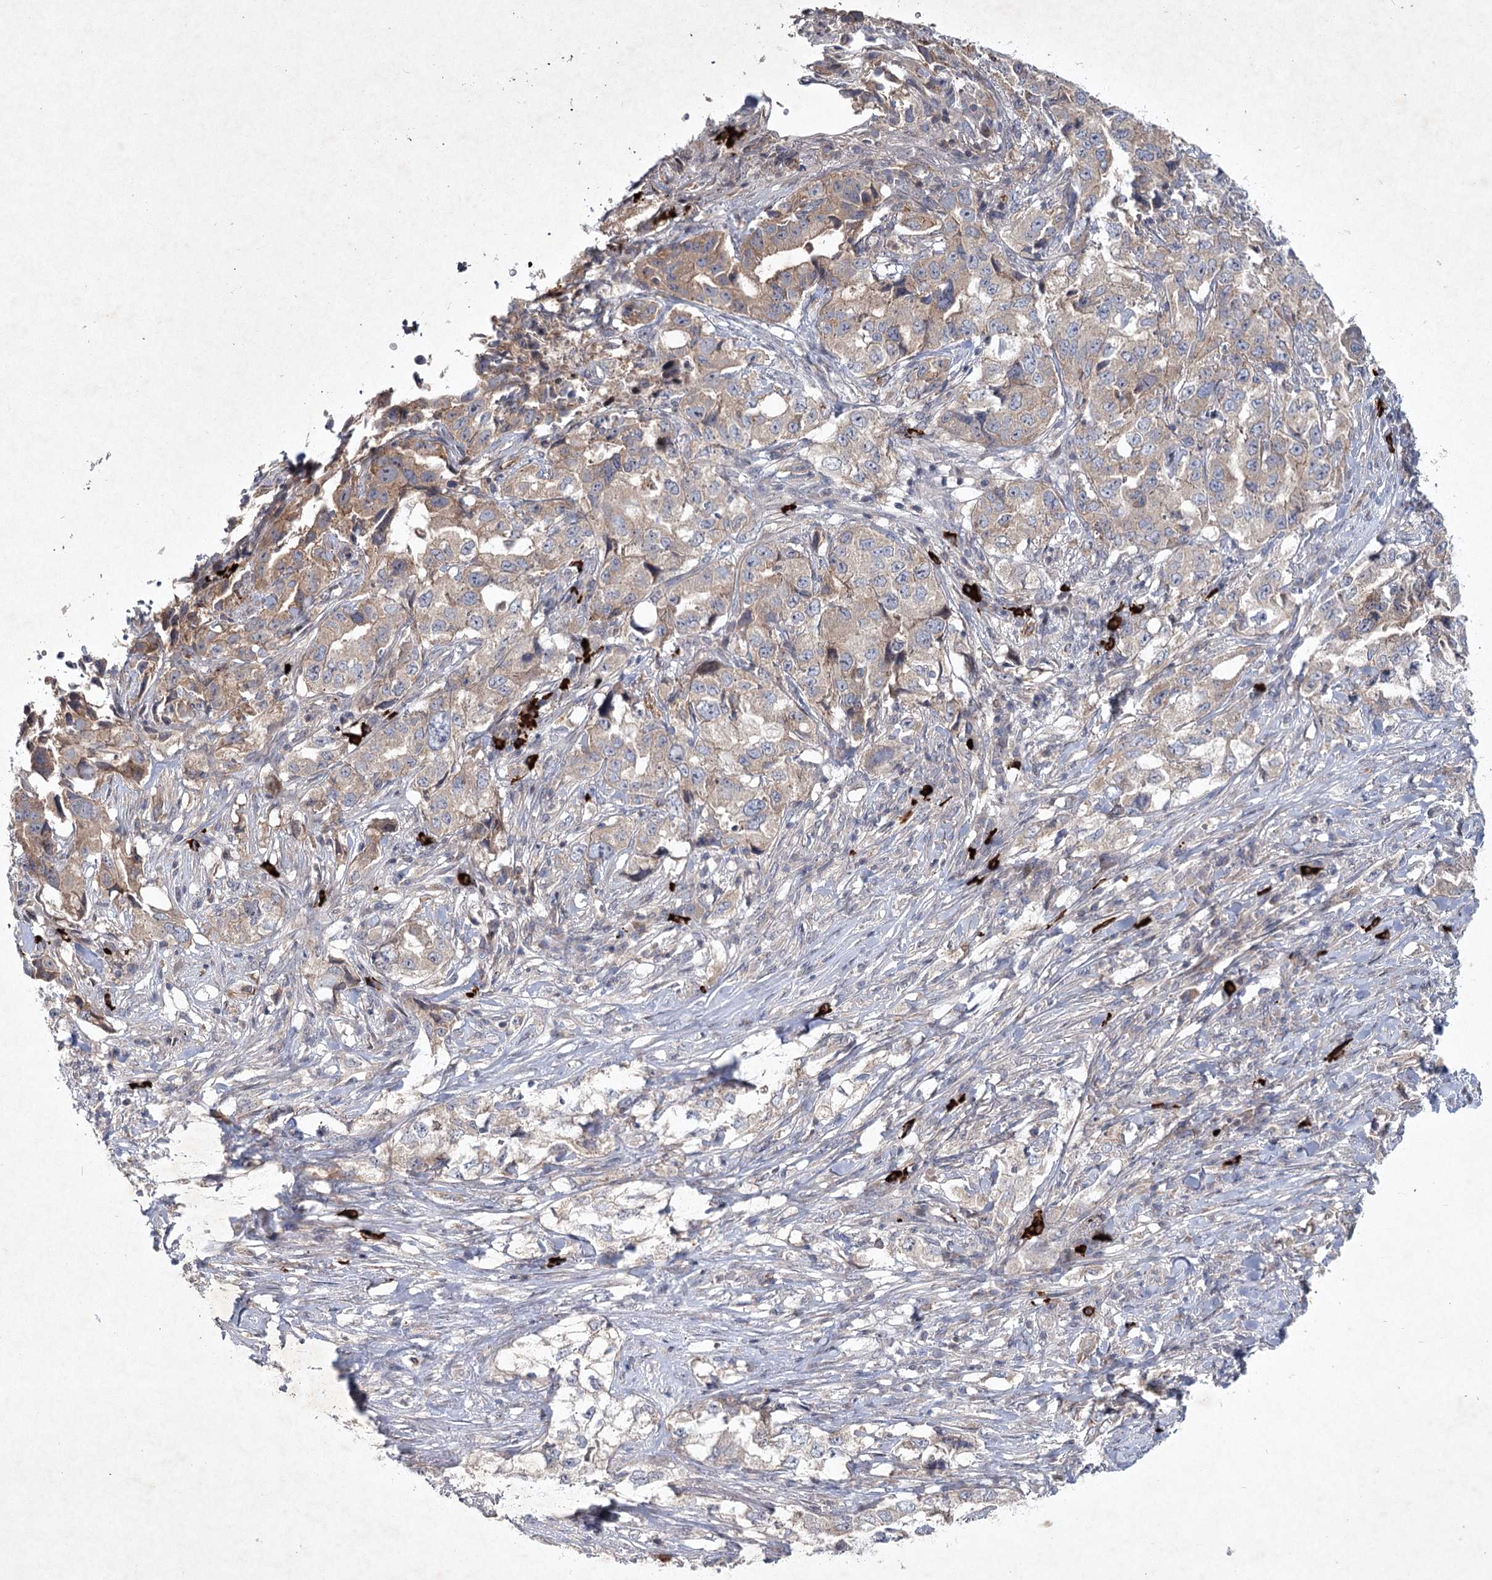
{"staining": {"intensity": "moderate", "quantity": "<25%", "location": "cytoplasmic/membranous"}, "tissue": "lung cancer", "cell_type": "Tumor cells", "image_type": "cancer", "snomed": [{"axis": "morphology", "description": "Adenocarcinoma, NOS"}, {"axis": "topography", "description": "Lung"}], "caption": "Immunohistochemical staining of human lung cancer shows low levels of moderate cytoplasmic/membranous protein positivity in about <25% of tumor cells.", "gene": "MAP3K13", "patient": {"sex": "female", "age": 51}}